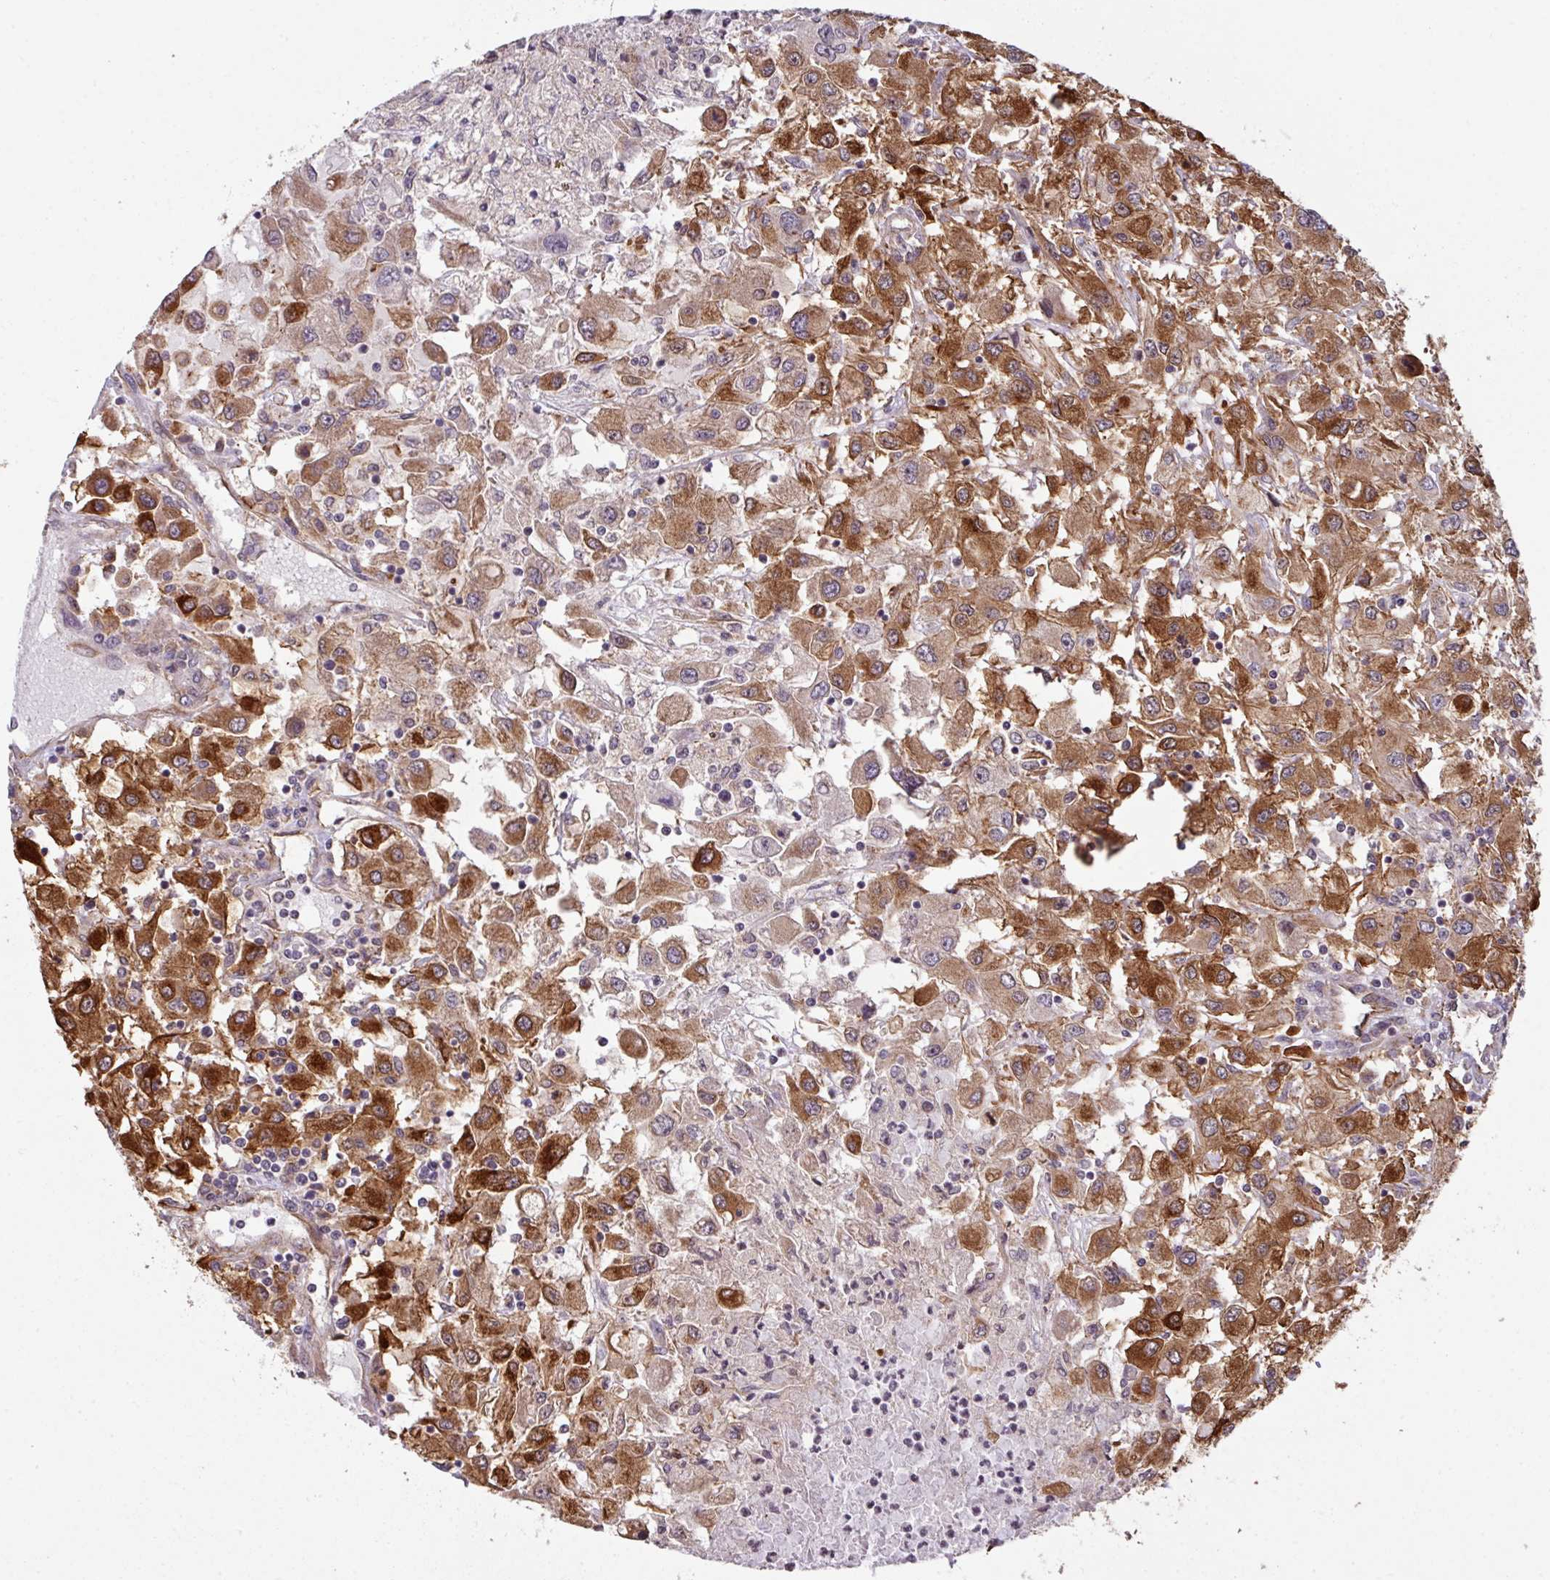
{"staining": {"intensity": "strong", "quantity": ">75%", "location": "cytoplasmic/membranous"}, "tissue": "renal cancer", "cell_type": "Tumor cells", "image_type": "cancer", "snomed": [{"axis": "morphology", "description": "Adenocarcinoma, NOS"}, {"axis": "topography", "description": "Kidney"}], "caption": "Immunohistochemistry (IHC) micrograph of adenocarcinoma (renal) stained for a protein (brown), which exhibits high levels of strong cytoplasmic/membranous expression in approximately >75% of tumor cells.", "gene": "CYFIP2", "patient": {"sex": "female", "age": 67}}